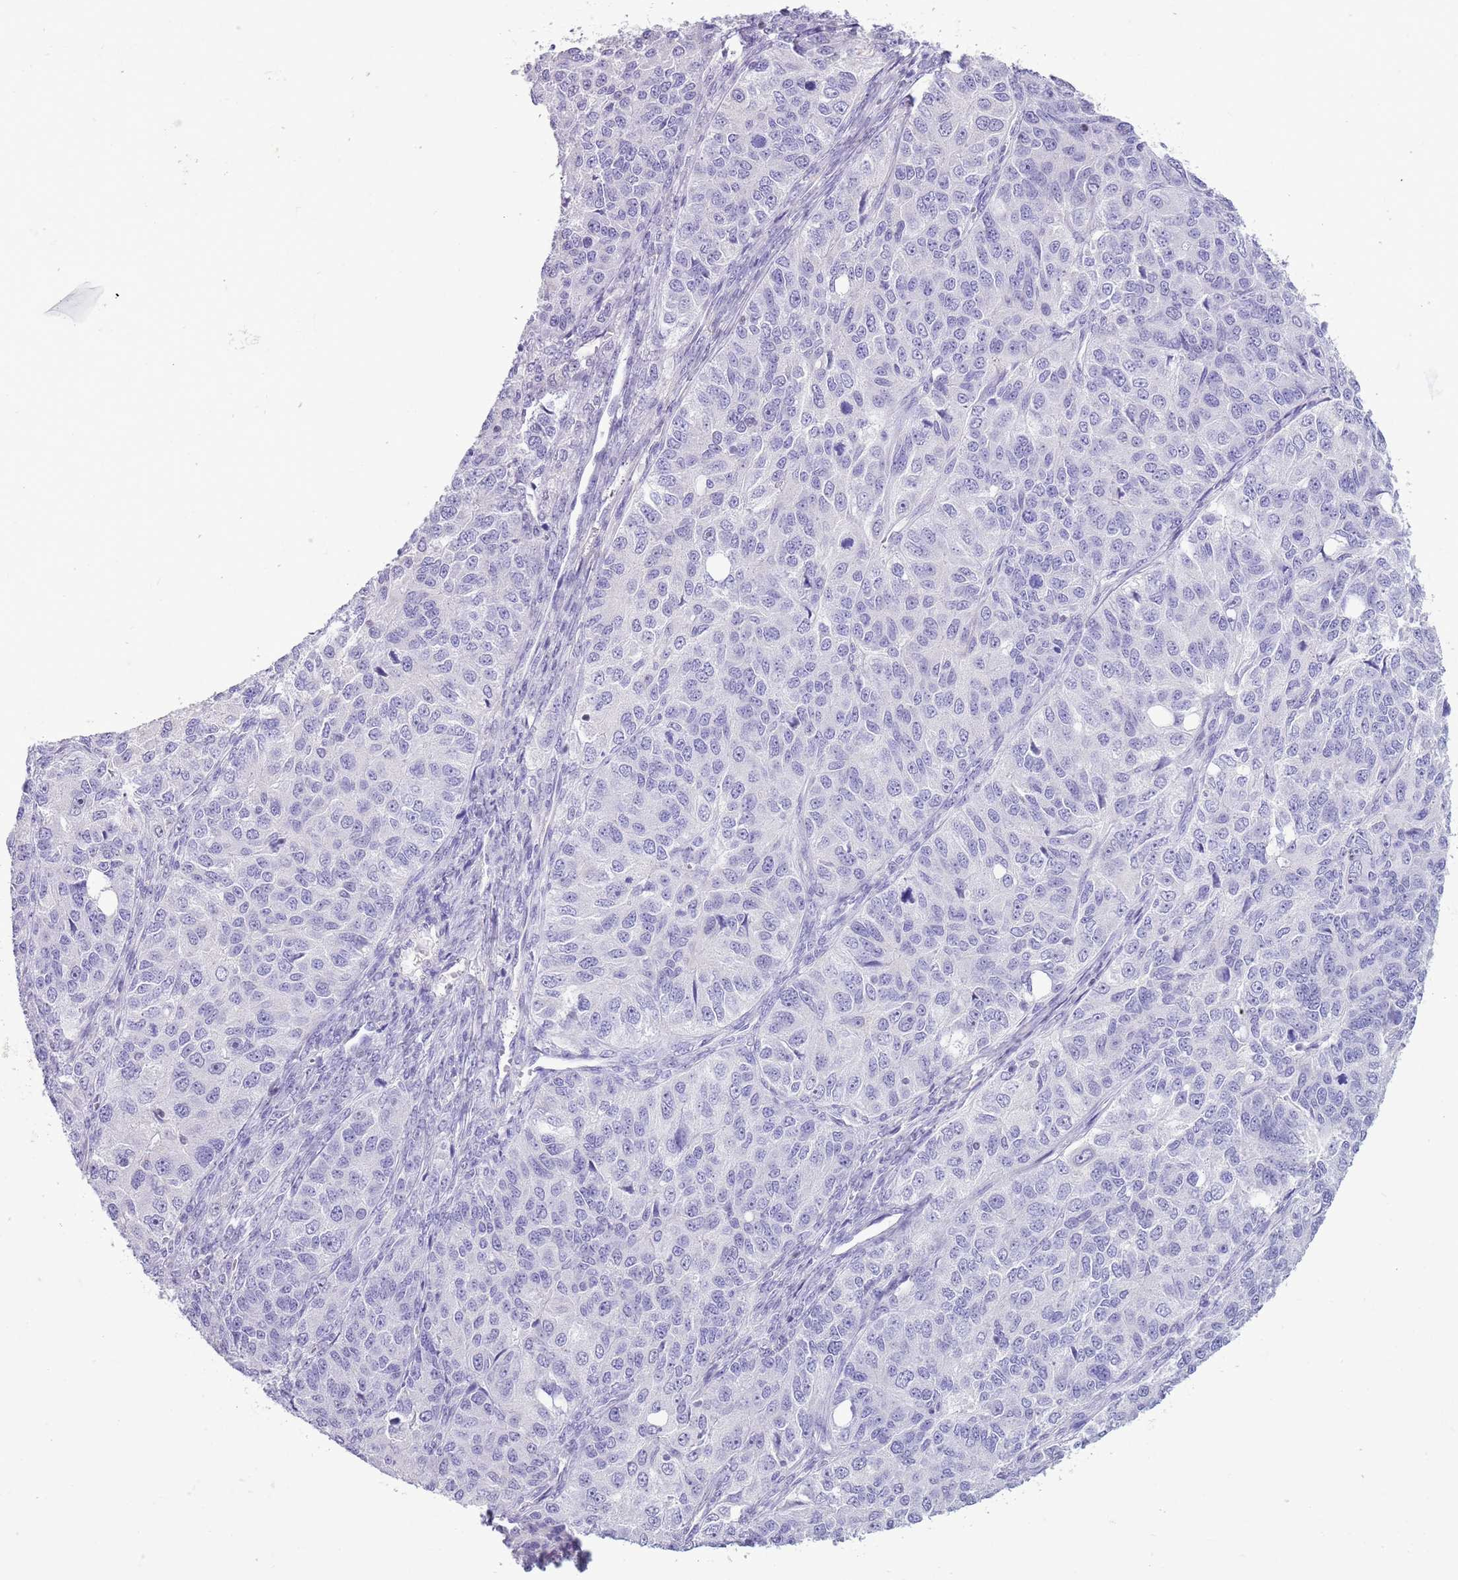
{"staining": {"intensity": "negative", "quantity": "none", "location": "none"}, "tissue": "ovarian cancer", "cell_type": "Tumor cells", "image_type": "cancer", "snomed": [{"axis": "morphology", "description": "Carcinoma, endometroid"}, {"axis": "topography", "description": "Ovary"}], "caption": "Immunohistochemistry (IHC) of human ovarian cancer (endometroid carcinoma) demonstrates no staining in tumor cells.", "gene": "BCL11B", "patient": {"sex": "female", "age": 51}}